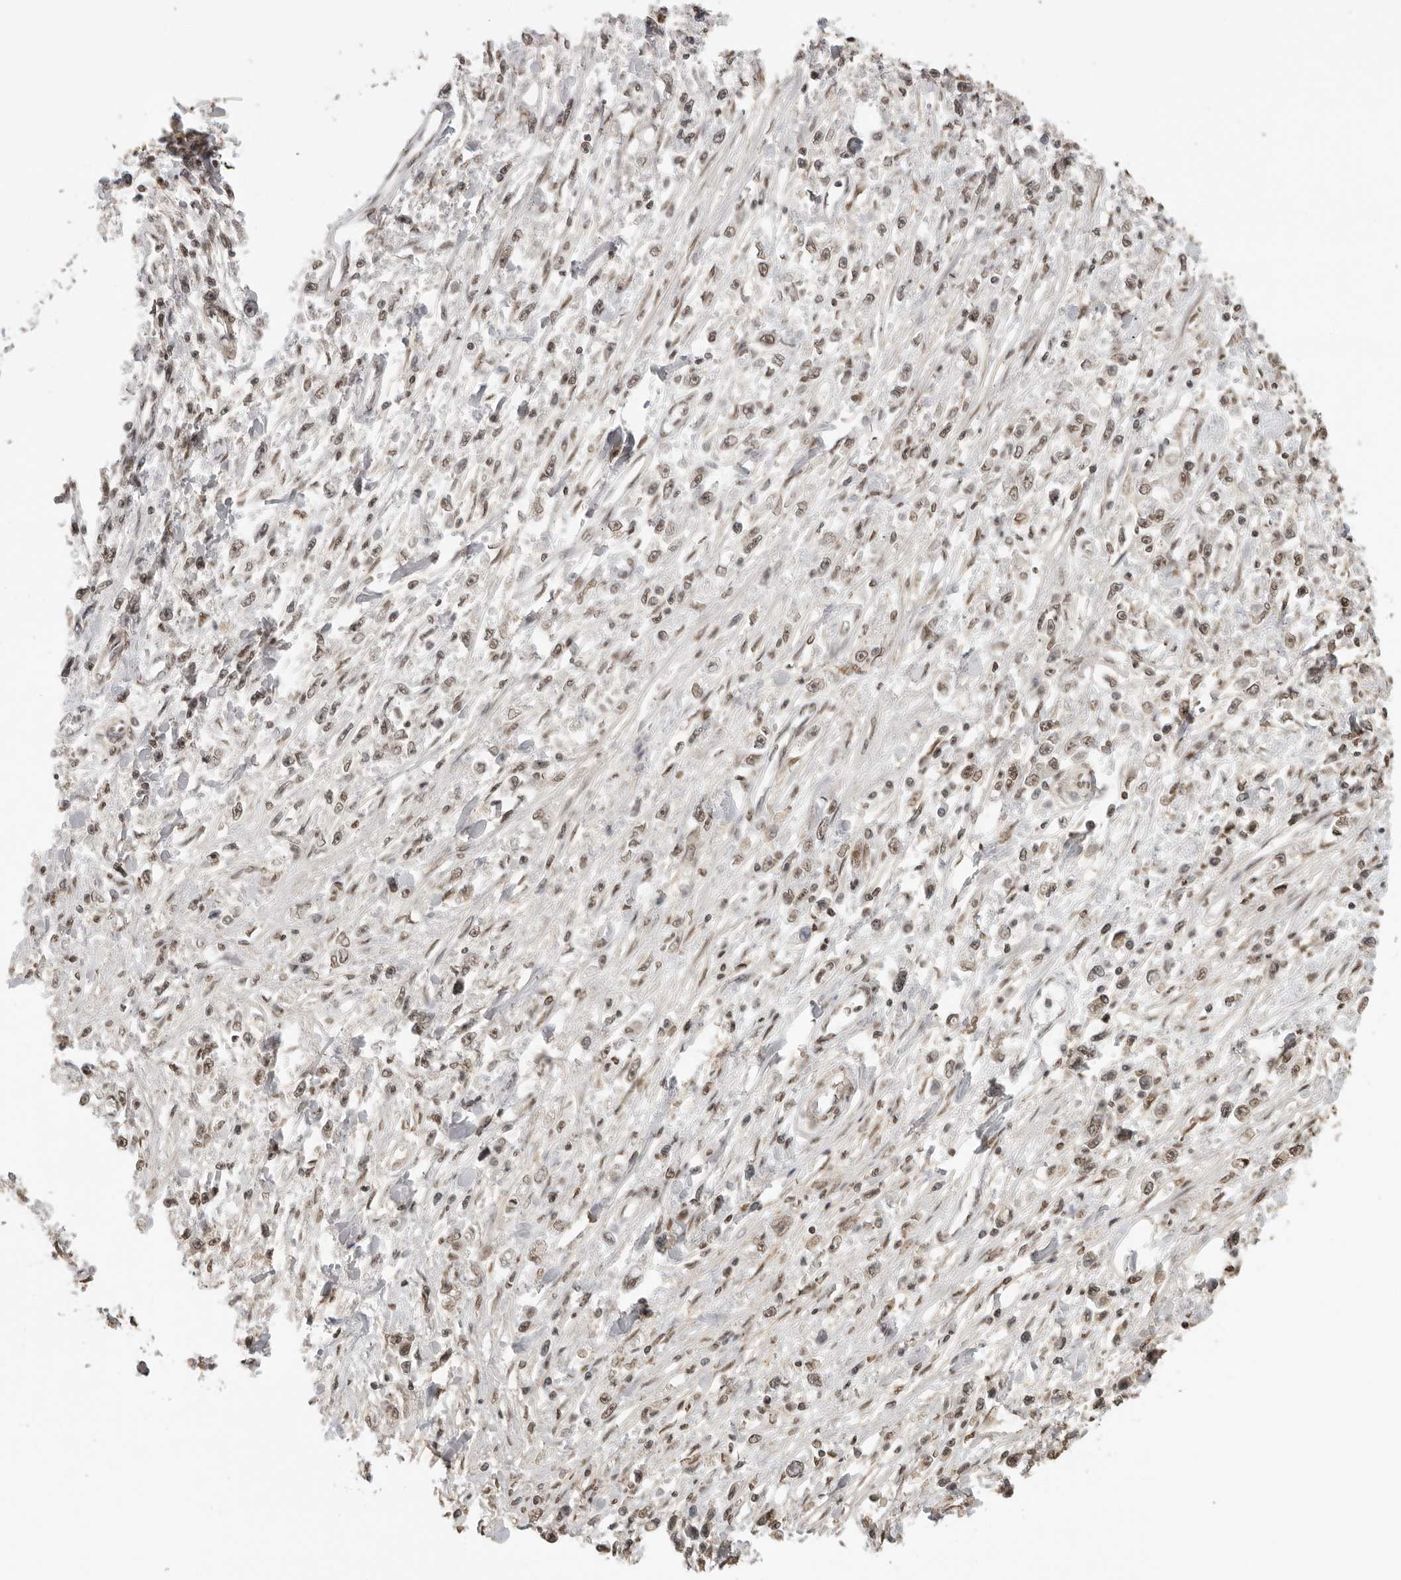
{"staining": {"intensity": "weak", "quantity": ">75%", "location": "nuclear"}, "tissue": "stomach cancer", "cell_type": "Tumor cells", "image_type": "cancer", "snomed": [{"axis": "morphology", "description": "Adenocarcinoma, NOS"}, {"axis": "topography", "description": "Stomach"}], "caption": "Stomach cancer tissue demonstrates weak nuclear expression in approximately >75% of tumor cells", "gene": "RPA2", "patient": {"sex": "female", "age": 59}}